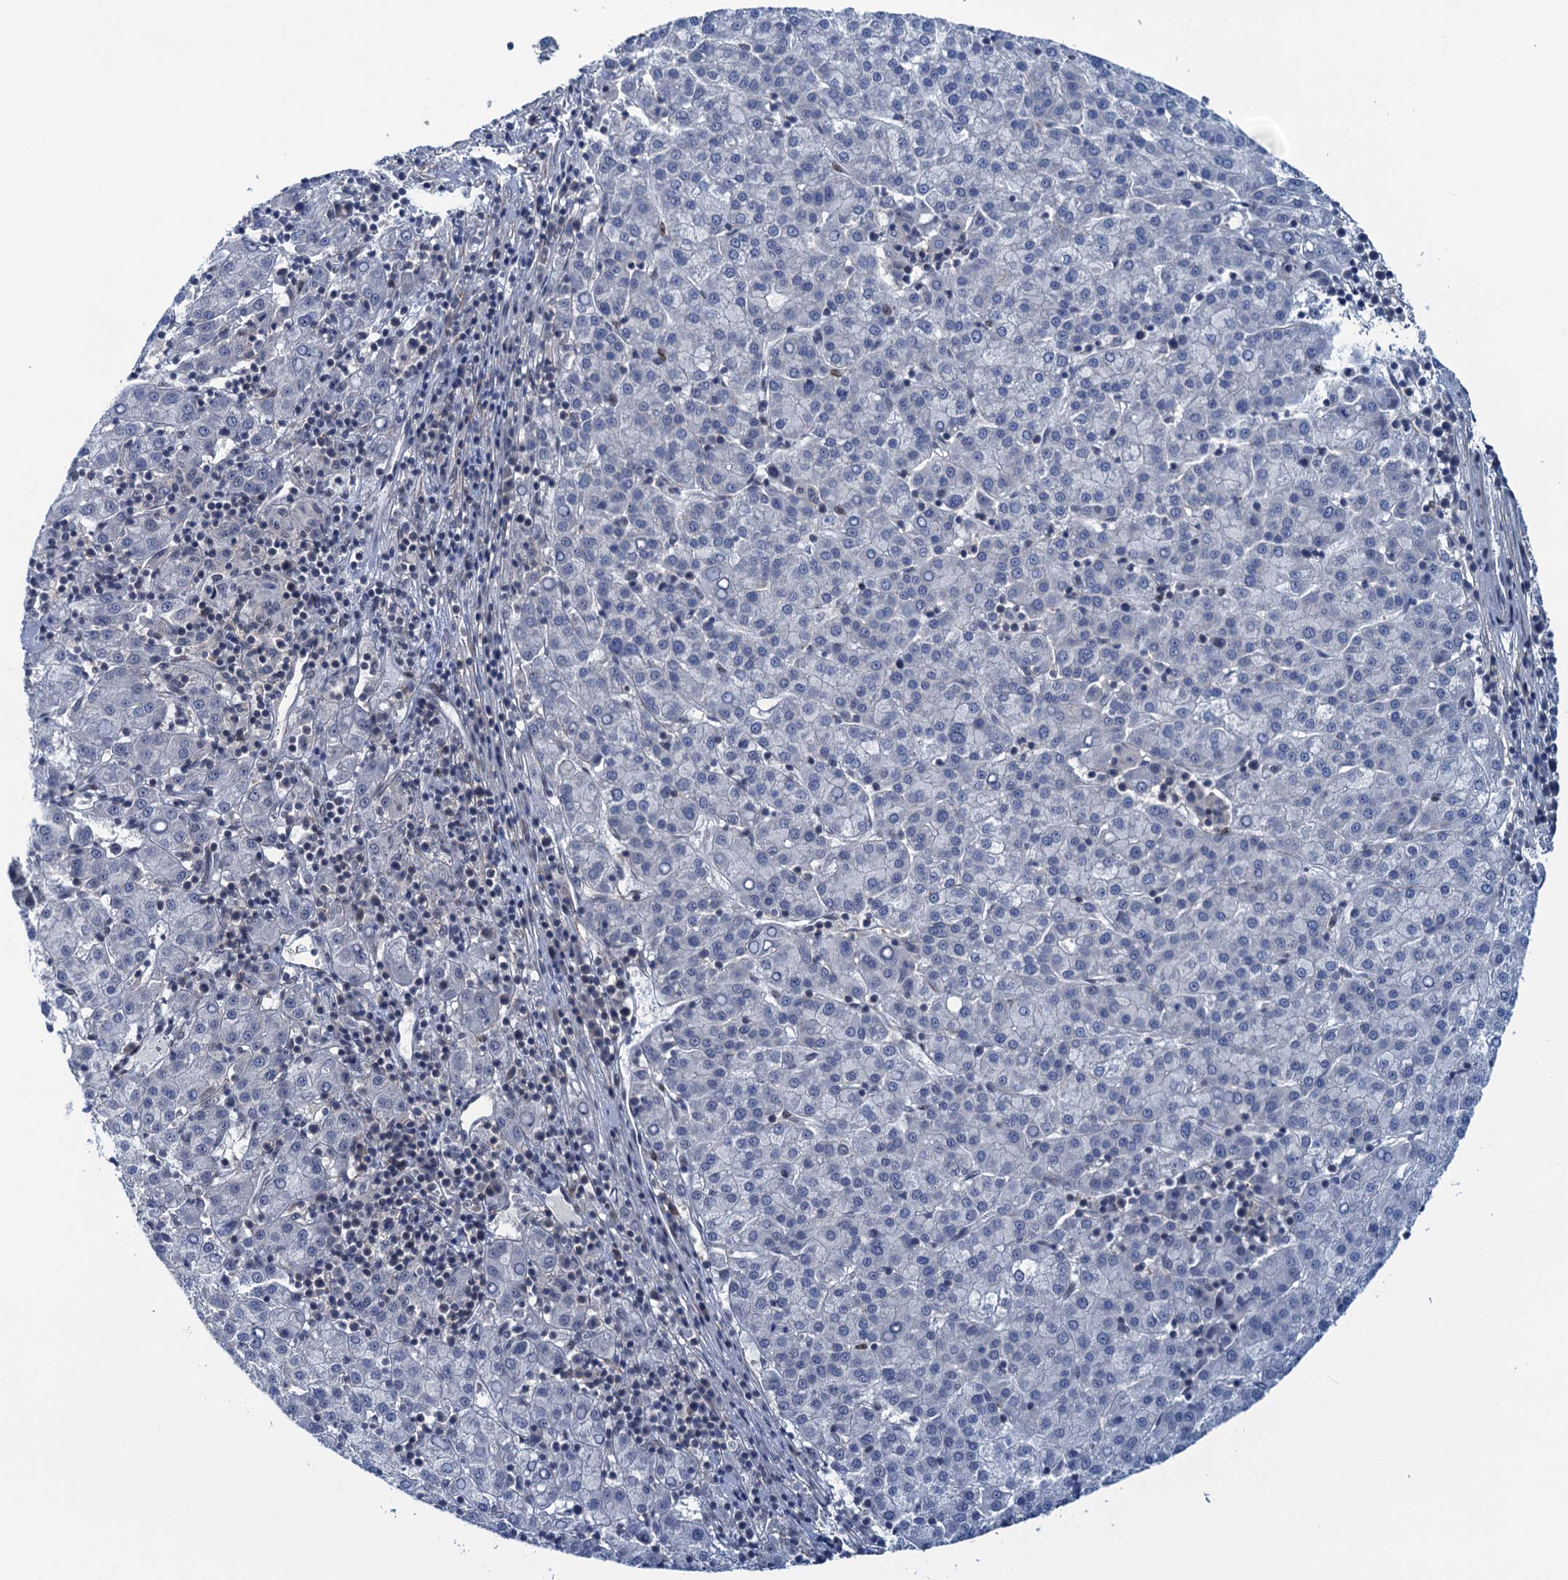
{"staining": {"intensity": "negative", "quantity": "none", "location": "none"}, "tissue": "liver cancer", "cell_type": "Tumor cells", "image_type": "cancer", "snomed": [{"axis": "morphology", "description": "Carcinoma, Hepatocellular, NOS"}, {"axis": "topography", "description": "Liver"}], "caption": "Human liver cancer (hepatocellular carcinoma) stained for a protein using immunohistochemistry (IHC) reveals no positivity in tumor cells.", "gene": "SAE1", "patient": {"sex": "female", "age": 58}}